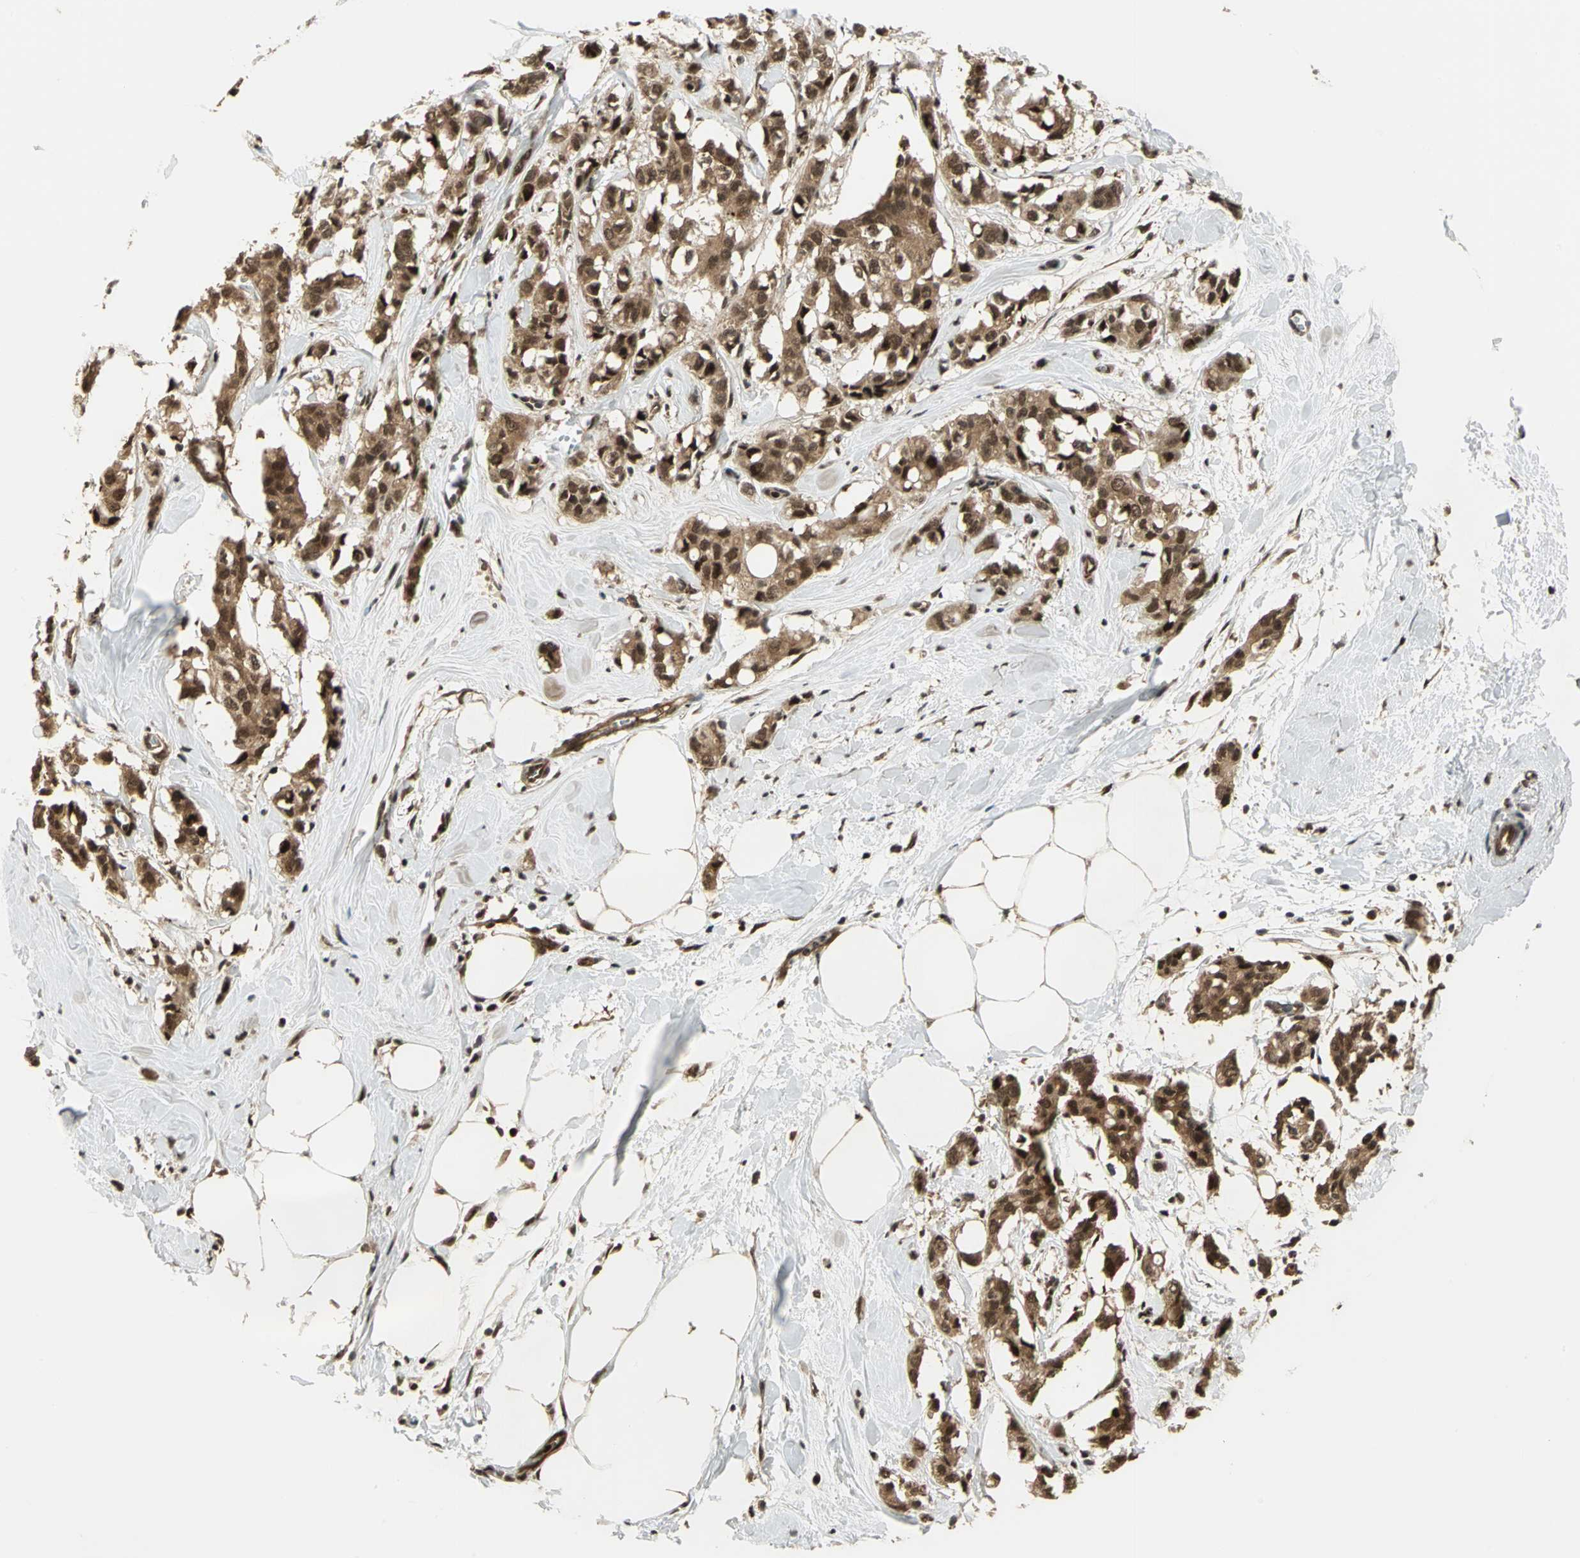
{"staining": {"intensity": "strong", "quantity": ">75%", "location": "cytoplasmic/membranous,nuclear"}, "tissue": "breast cancer", "cell_type": "Tumor cells", "image_type": "cancer", "snomed": [{"axis": "morphology", "description": "Duct carcinoma"}, {"axis": "topography", "description": "Breast"}], "caption": "Breast cancer (invasive ductal carcinoma) stained with immunohistochemistry exhibits strong cytoplasmic/membranous and nuclear expression in approximately >75% of tumor cells.", "gene": "PSMC3", "patient": {"sex": "female", "age": 84}}